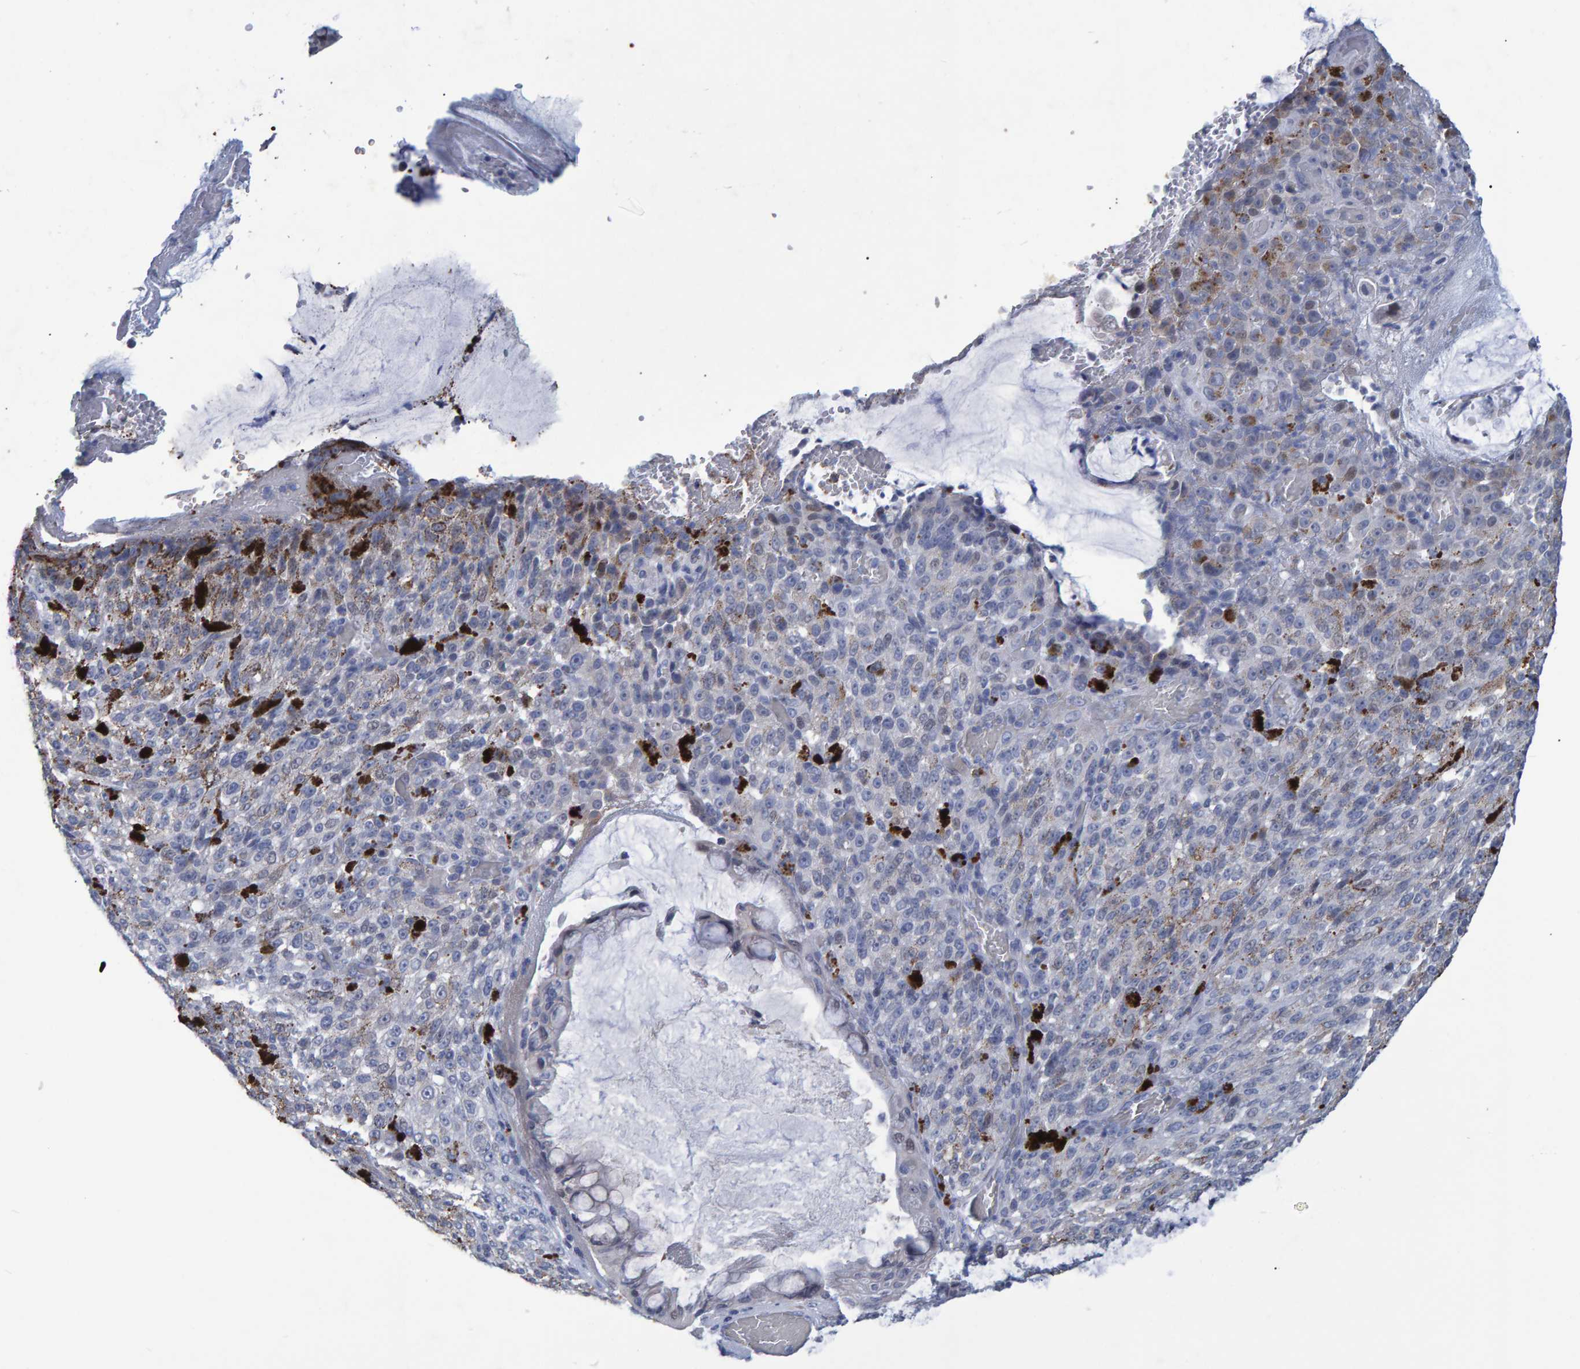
{"staining": {"intensity": "negative", "quantity": "none", "location": "none"}, "tissue": "melanoma", "cell_type": "Tumor cells", "image_type": "cancer", "snomed": [{"axis": "morphology", "description": "Malignant melanoma, NOS"}, {"axis": "topography", "description": "Rectum"}], "caption": "IHC histopathology image of neoplastic tissue: human melanoma stained with DAB (3,3'-diaminobenzidine) reveals no significant protein expression in tumor cells.", "gene": "PROCA1", "patient": {"sex": "female", "age": 81}}